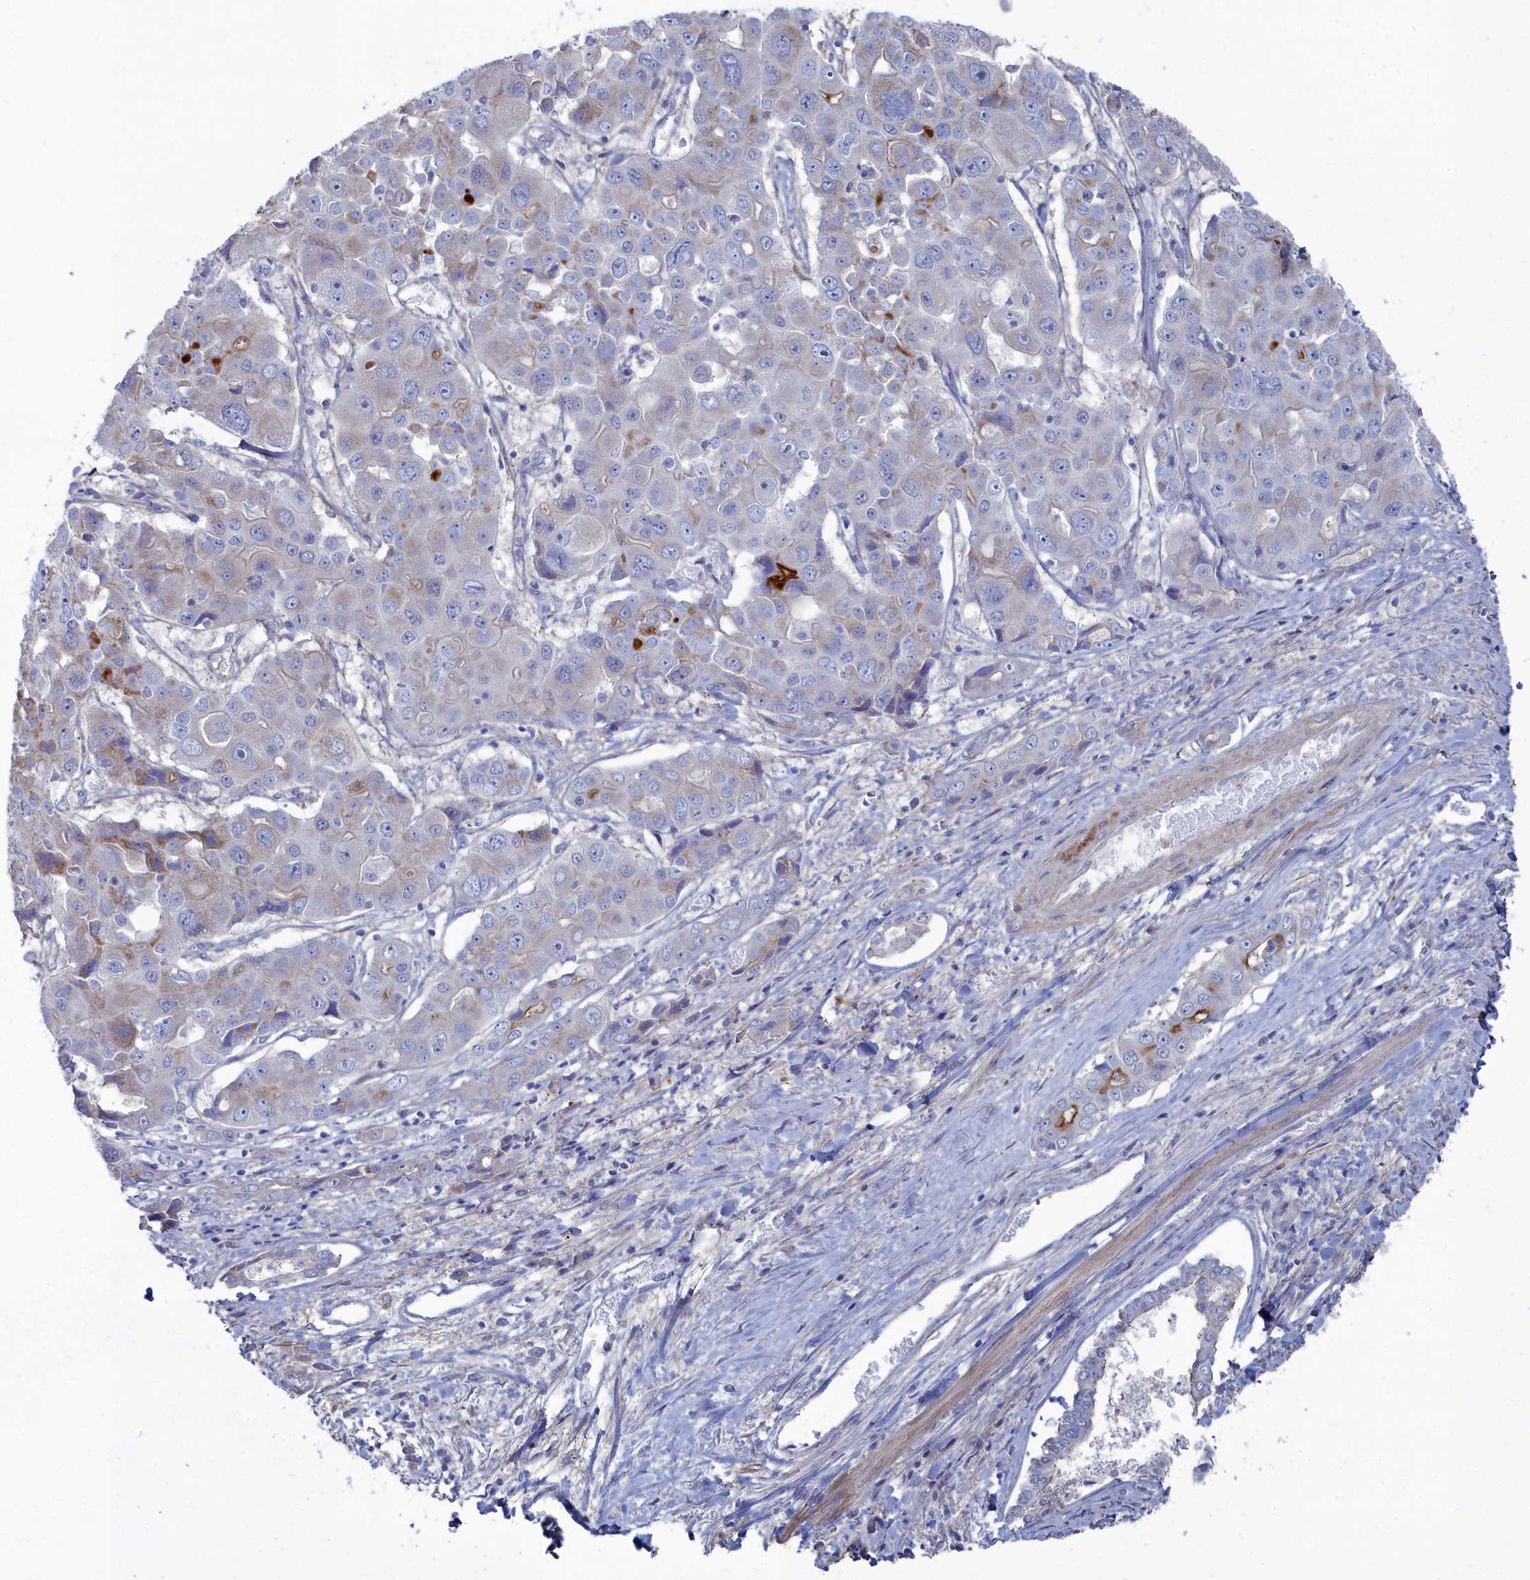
{"staining": {"intensity": "weak", "quantity": "<25%", "location": "cytoplasmic/membranous"}, "tissue": "liver cancer", "cell_type": "Tumor cells", "image_type": "cancer", "snomed": [{"axis": "morphology", "description": "Cholangiocarcinoma"}, {"axis": "topography", "description": "Liver"}], "caption": "DAB immunohistochemical staining of human liver cancer exhibits no significant expression in tumor cells. The staining was performed using DAB (3,3'-diaminobenzidine) to visualize the protein expression in brown, while the nuclei were stained in blue with hematoxylin (Magnification: 20x).", "gene": "SHISAL2A", "patient": {"sex": "male", "age": 67}}